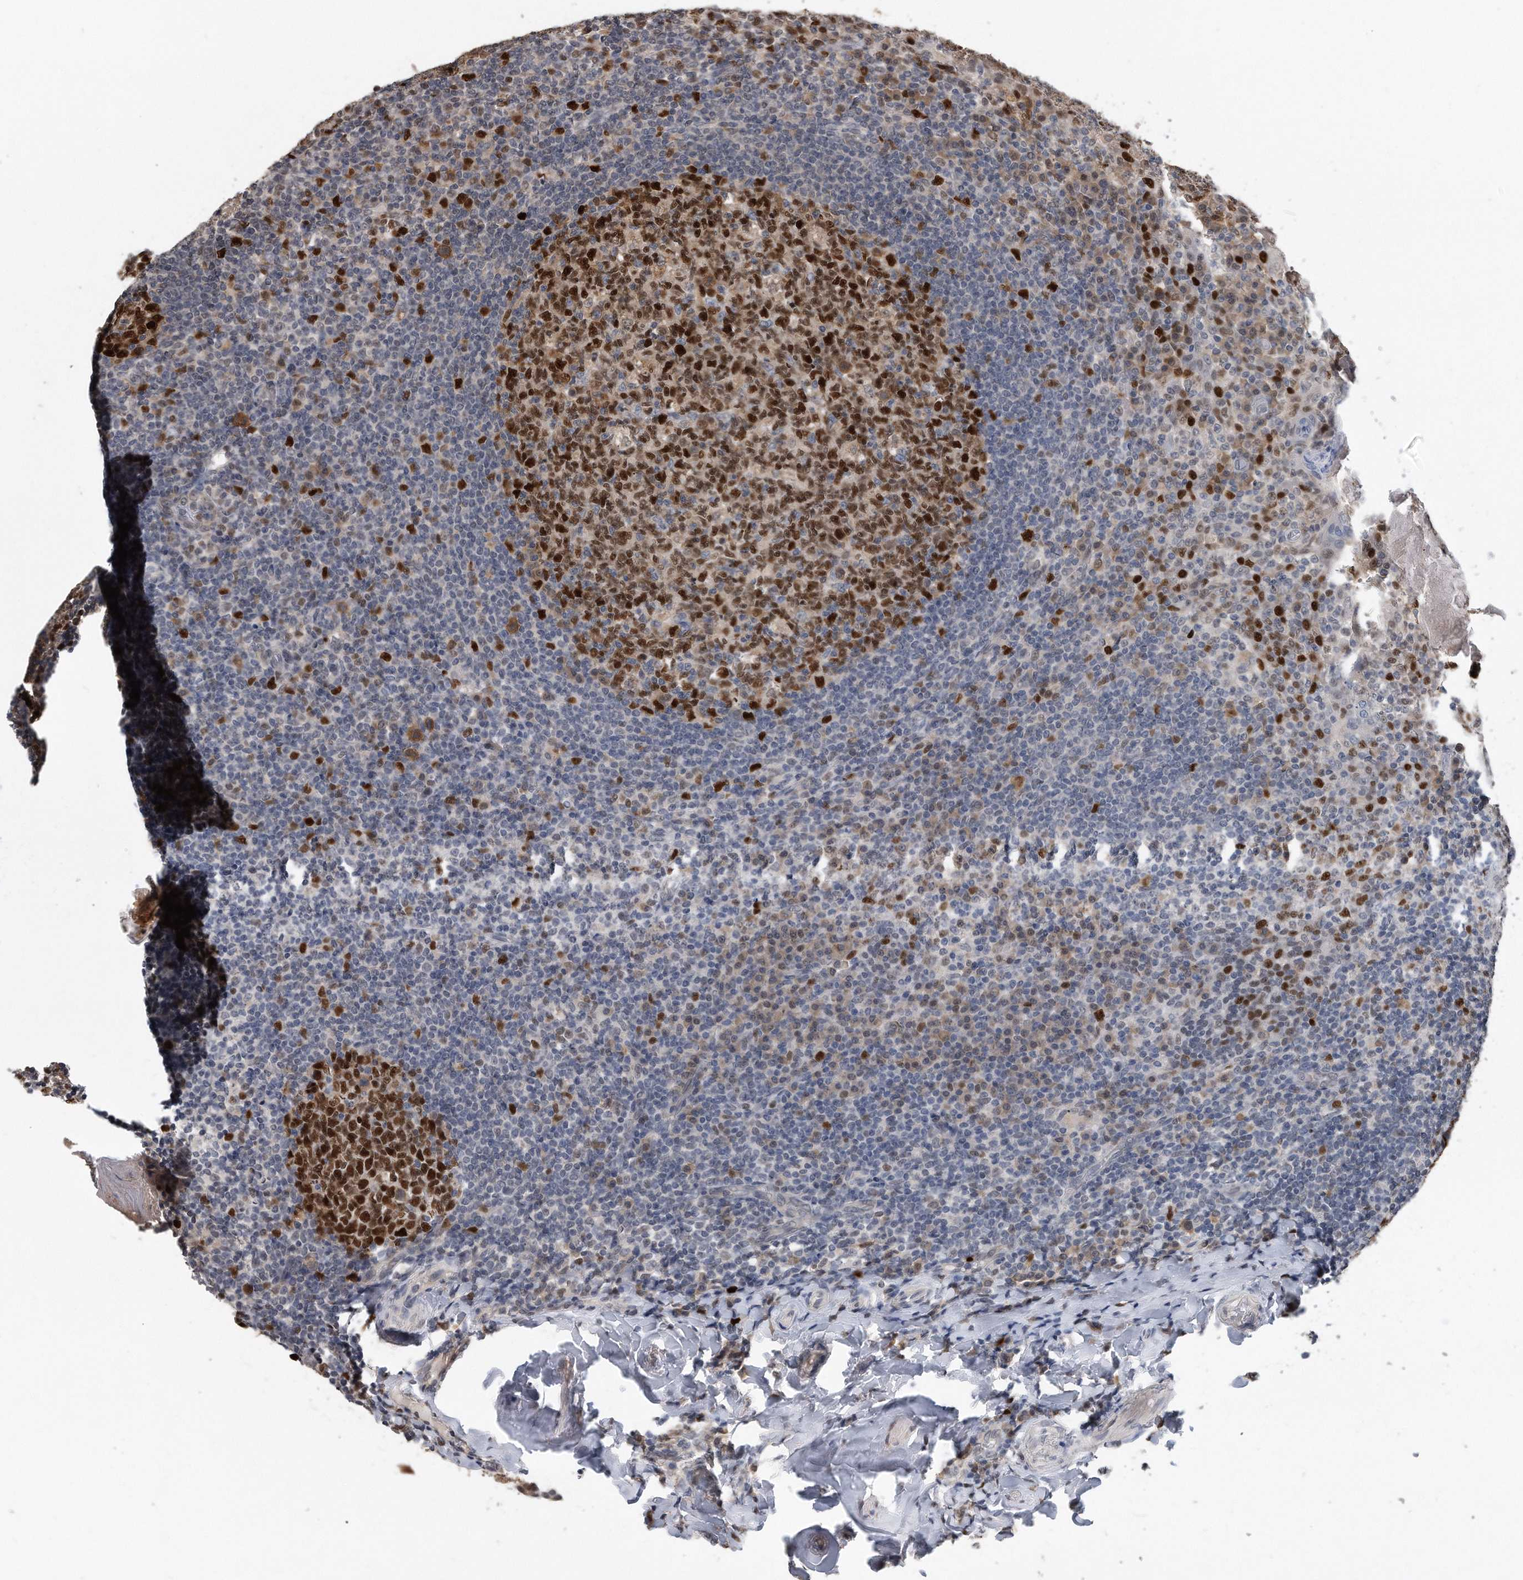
{"staining": {"intensity": "strong", "quantity": ">75%", "location": "nuclear"}, "tissue": "tonsil", "cell_type": "Germinal center cells", "image_type": "normal", "snomed": [{"axis": "morphology", "description": "Normal tissue, NOS"}, {"axis": "topography", "description": "Tonsil"}], "caption": "Germinal center cells display high levels of strong nuclear positivity in about >75% of cells in benign human tonsil.", "gene": "PCNA", "patient": {"sex": "female", "age": 19}}